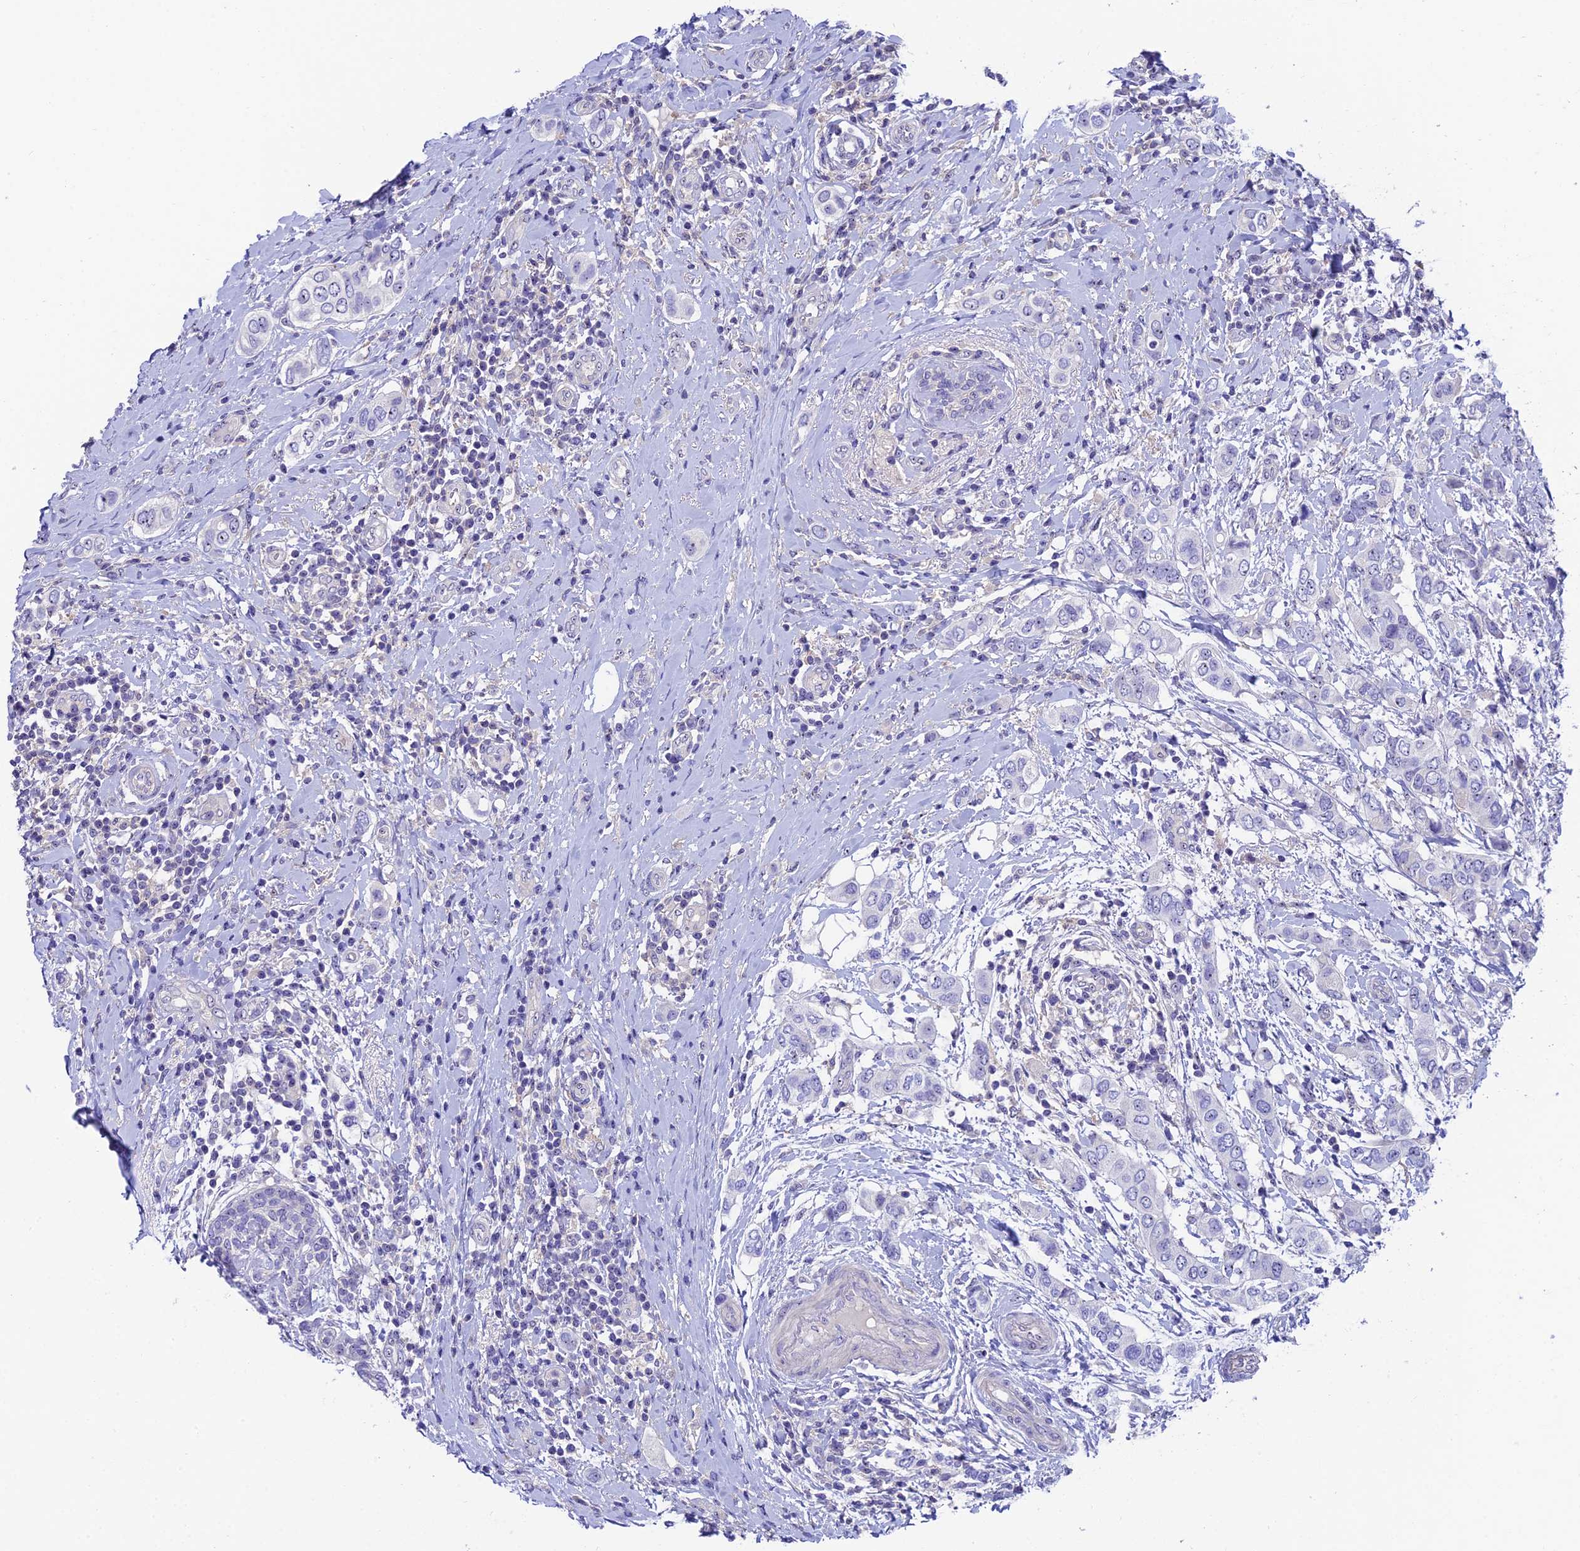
{"staining": {"intensity": "negative", "quantity": "none", "location": "none"}, "tissue": "breast cancer", "cell_type": "Tumor cells", "image_type": "cancer", "snomed": [{"axis": "morphology", "description": "Lobular carcinoma"}, {"axis": "topography", "description": "Breast"}], "caption": "Tumor cells show no significant protein staining in breast lobular carcinoma.", "gene": "DUSP29", "patient": {"sex": "female", "age": 51}}